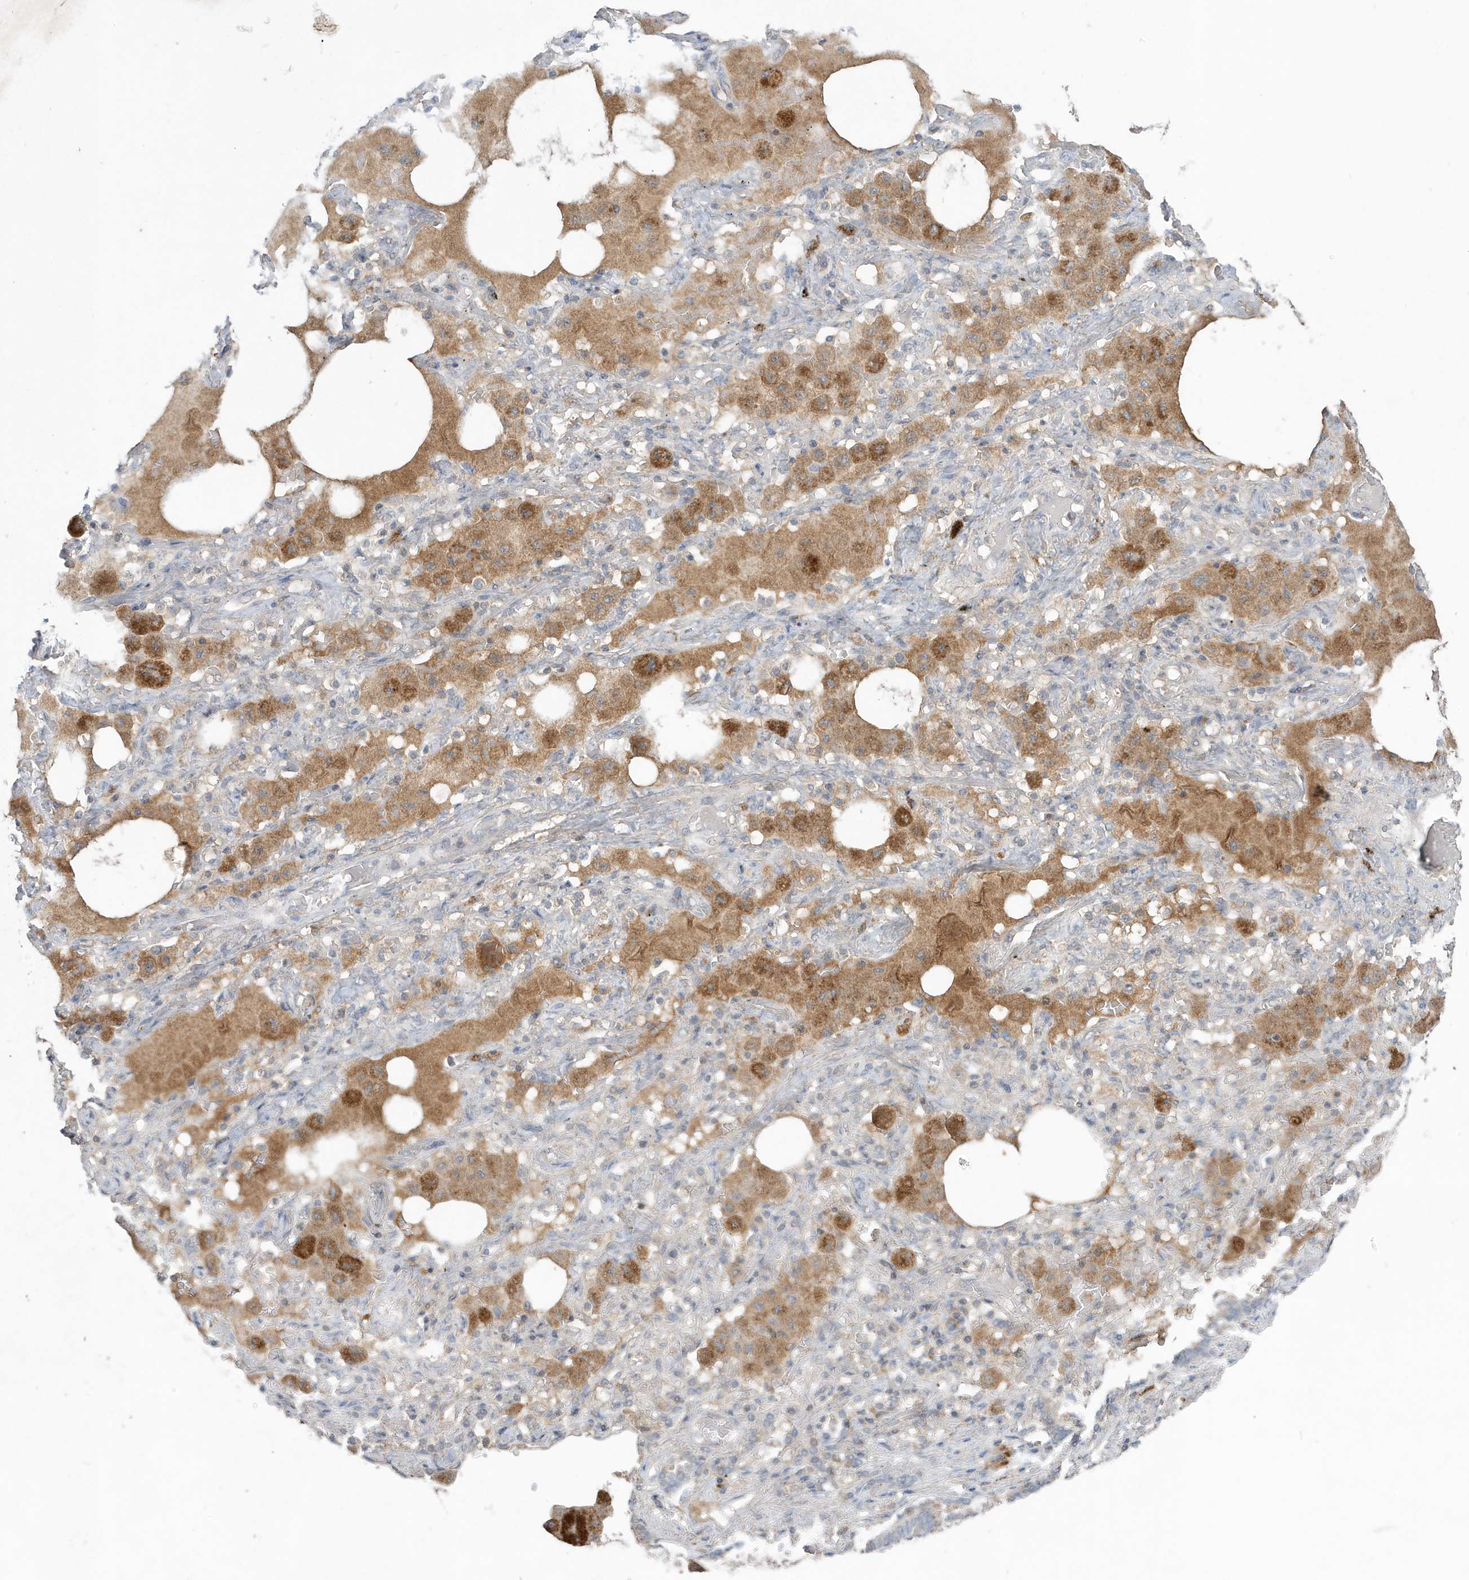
{"staining": {"intensity": "moderate", "quantity": ">75%", "location": "cytoplasmic/membranous"}, "tissue": "lung cancer", "cell_type": "Tumor cells", "image_type": "cancer", "snomed": [{"axis": "morphology", "description": "Squamous cell carcinoma, NOS"}, {"axis": "topography", "description": "Lung"}], "caption": "Immunohistochemistry (DAB) staining of lung cancer shows moderate cytoplasmic/membranous protein positivity in approximately >75% of tumor cells.", "gene": "C1RL", "patient": {"sex": "female", "age": 47}}